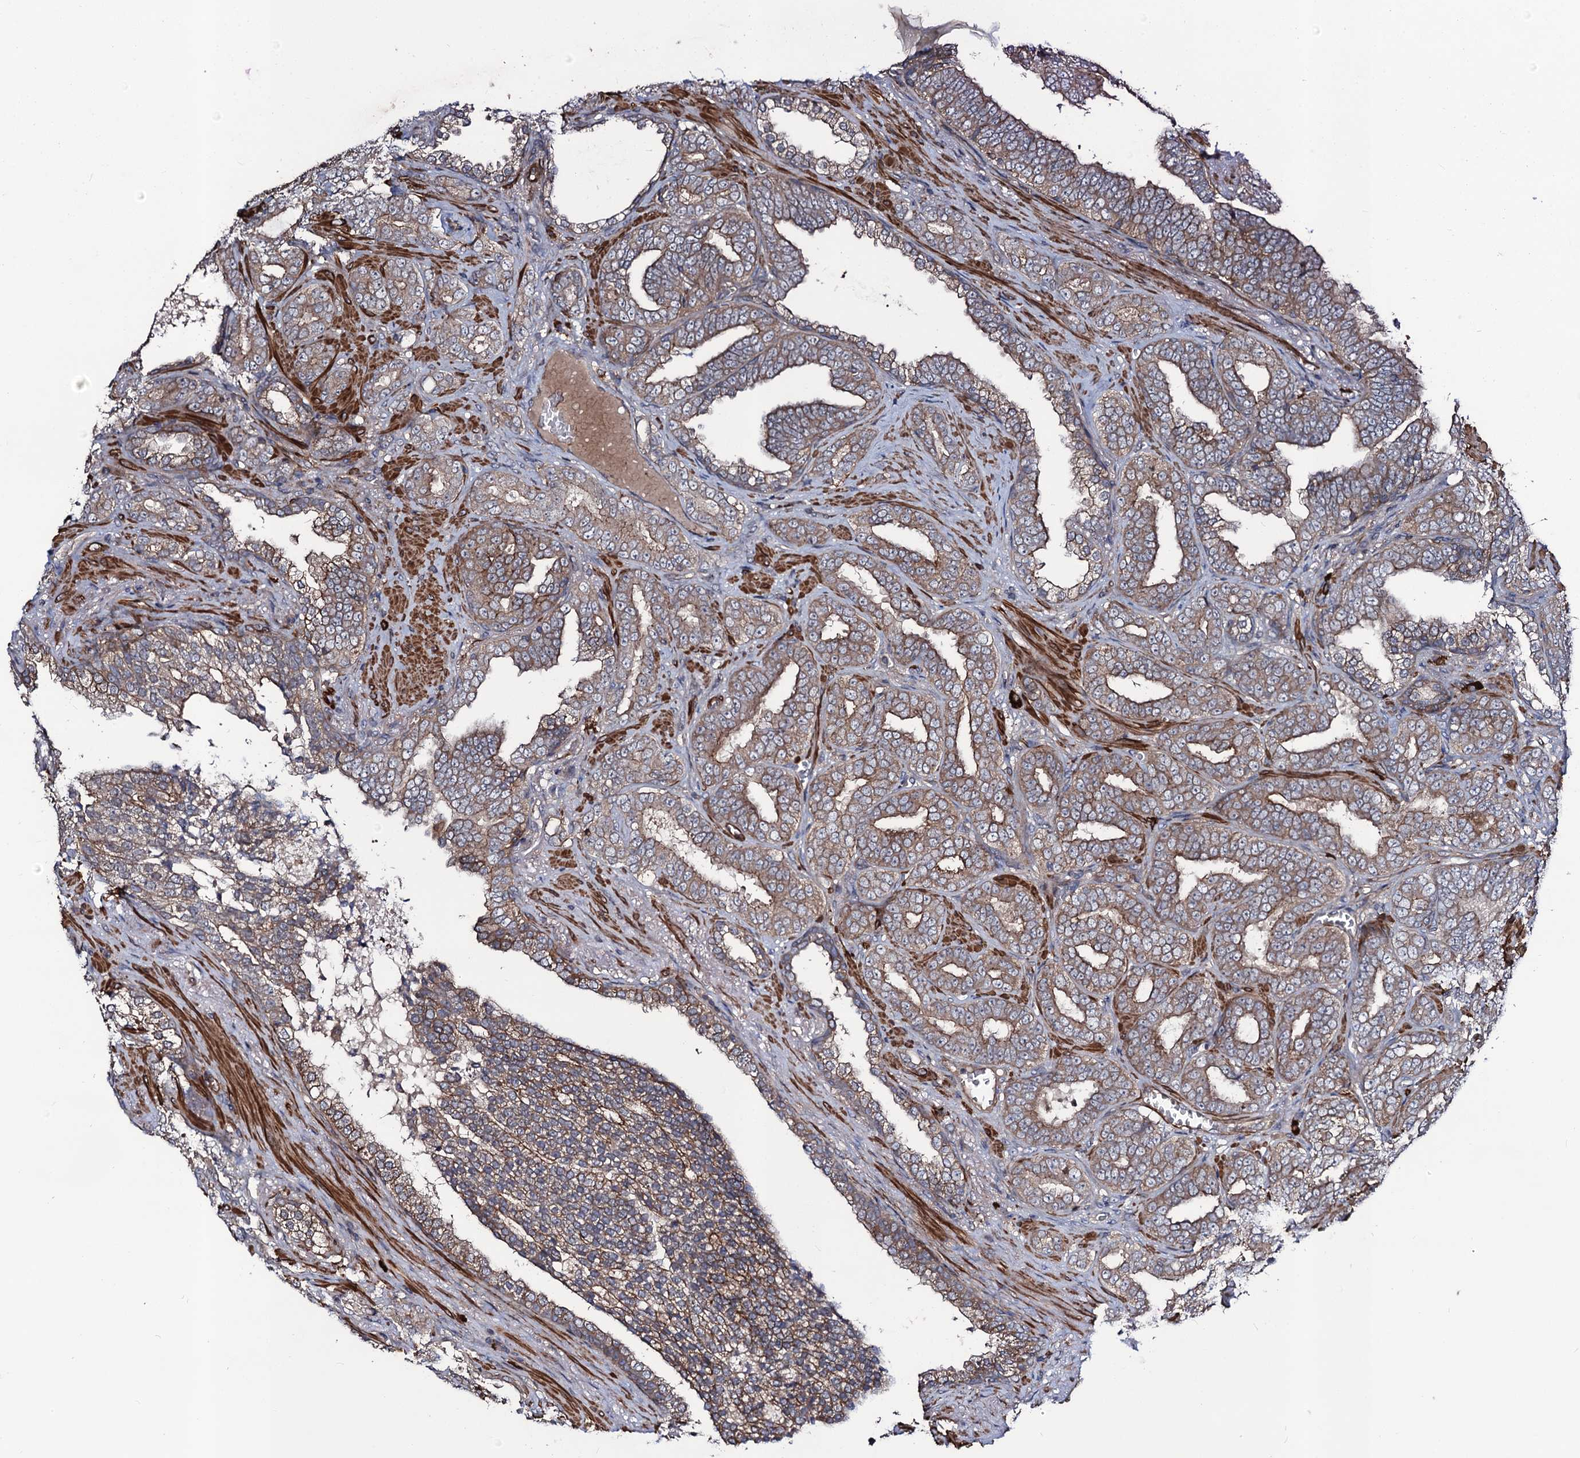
{"staining": {"intensity": "moderate", "quantity": "25%-75%", "location": "cytoplasmic/membranous"}, "tissue": "prostate cancer", "cell_type": "Tumor cells", "image_type": "cancer", "snomed": [{"axis": "morphology", "description": "Adenocarcinoma, High grade"}, {"axis": "topography", "description": "Prostate and seminal vesicle, NOS"}], "caption": "There is medium levels of moderate cytoplasmic/membranous expression in tumor cells of prostate high-grade adenocarcinoma, as demonstrated by immunohistochemical staining (brown color).", "gene": "KXD1", "patient": {"sex": "male", "age": 67}}